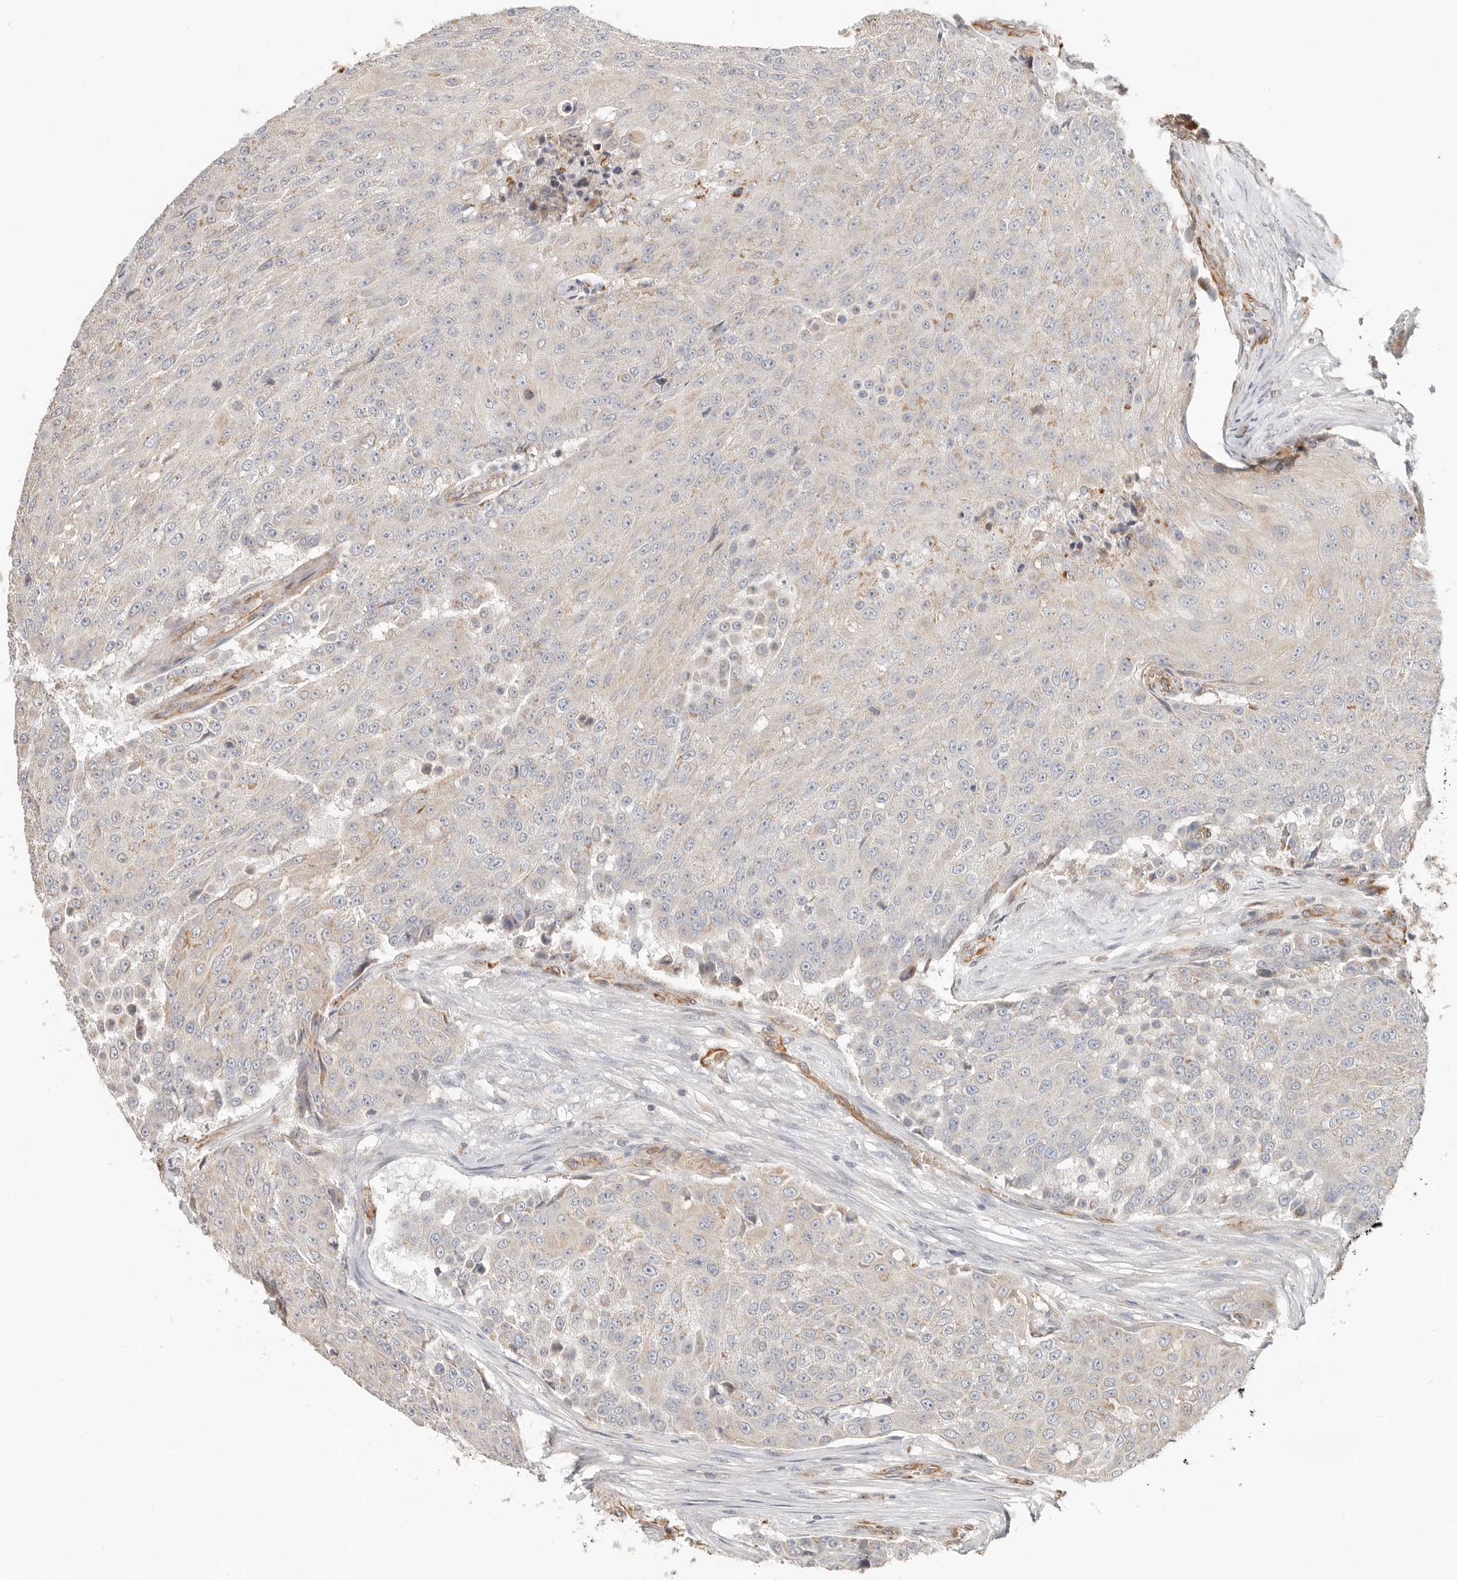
{"staining": {"intensity": "negative", "quantity": "none", "location": "none"}, "tissue": "urothelial cancer", "cell_type": "Tumor cells", "image_type": "cancer", "snomed": [{"axis": "morphology", "description": "Urothelial carcinoma, High grade"}, {"axis": "topography", "description": "Urinary bladder"}], "caption": "Tumor cells show no significant protein expression in urothelial cancer. (Brightfield microscopy of DAB immunohistochemistry (IHC) at high magnification).", "gene": "SPRING1", "patient": {"sex": "female", "age": 63}}